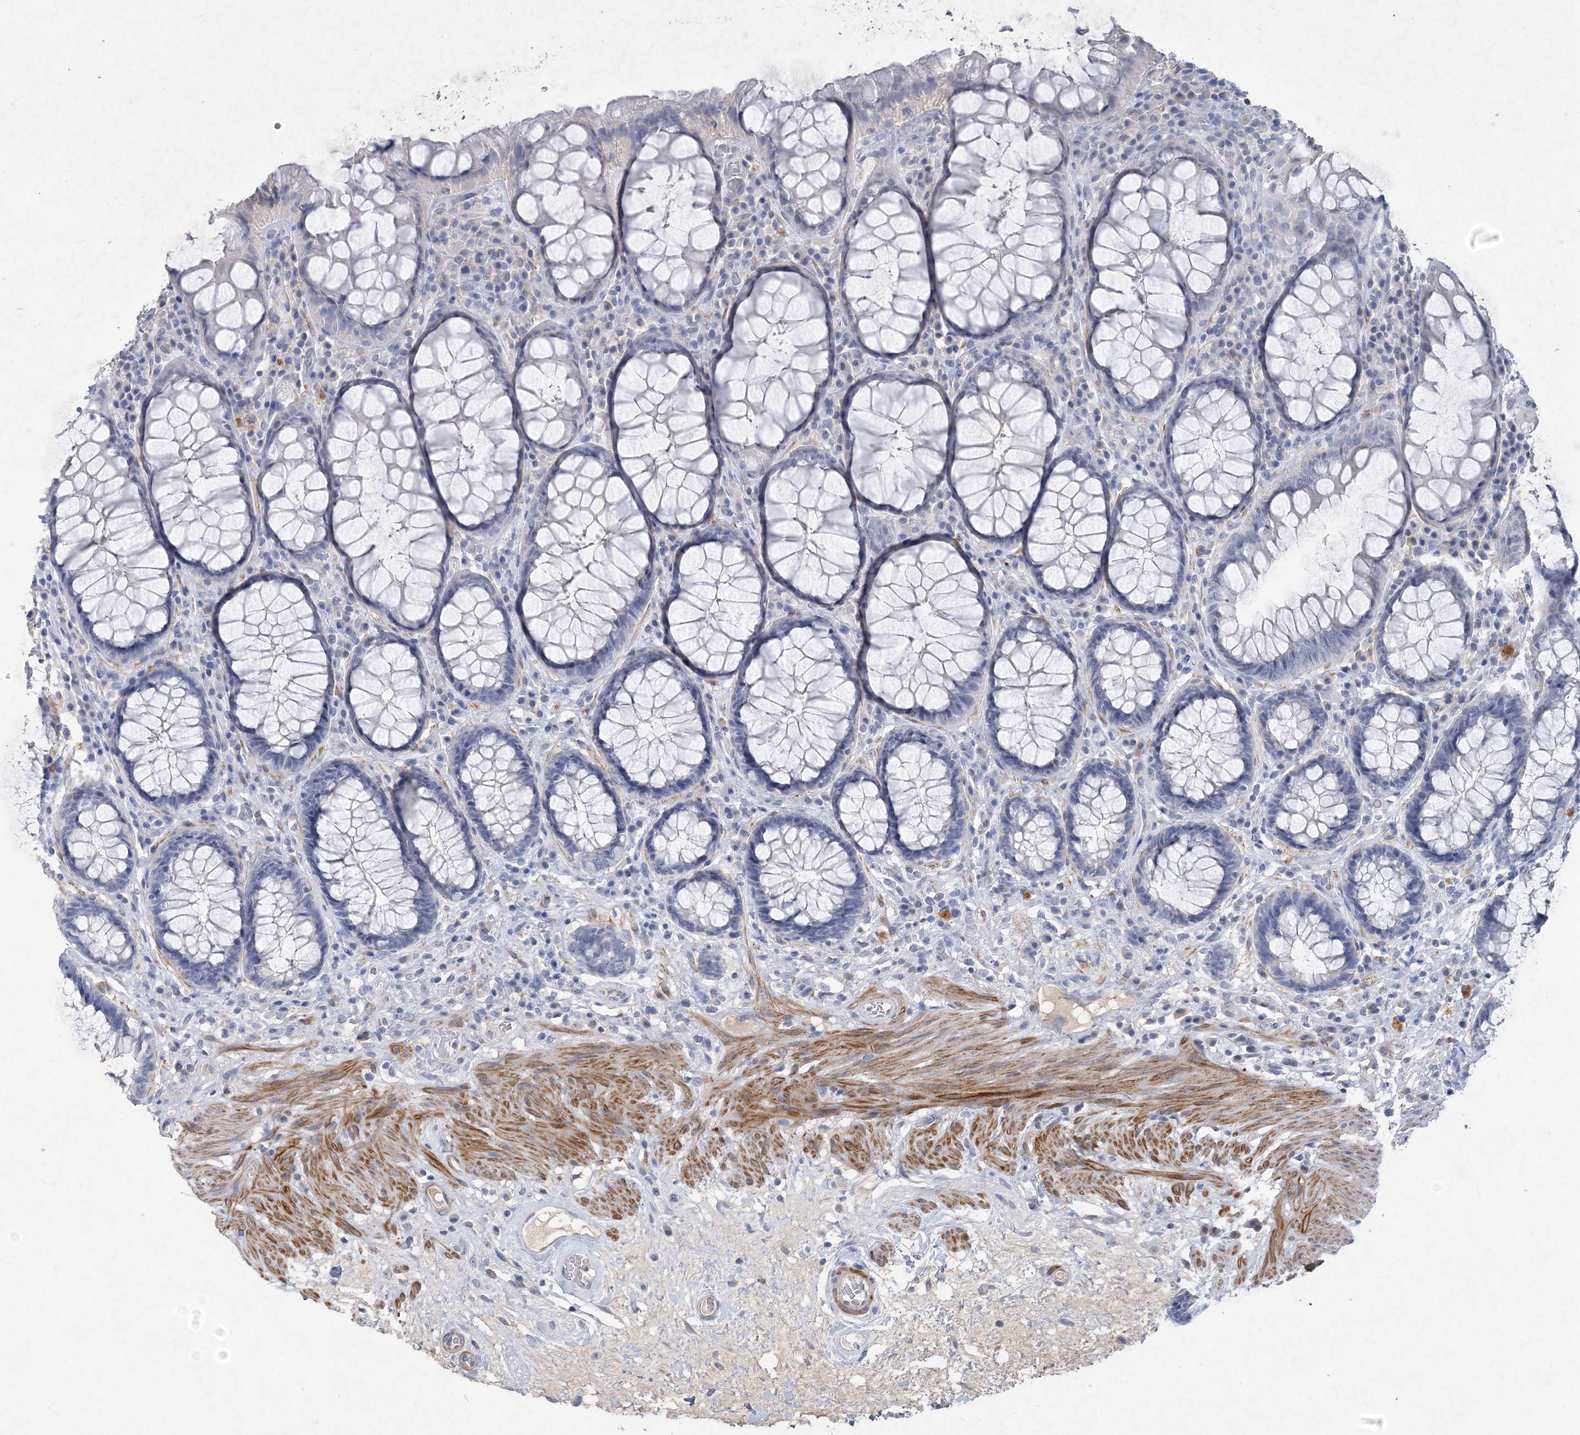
{"staining": {"intensity": "negative", "quantity": "none", "location": "none"}, "tissue": "rectum", "cell_type": "Glandular cells", "image_type": "normal", "snomed": [{"axis": "morphology", "description": "Normal tissue, NOS"}, {"axis": "topography", "description": "Rectum"}], "caption": "A micrograph of rectum stained for a protein demonstrates no brown staining in glandular cells.", "gene": "C11orf58", "patient": {"sex": "male", "age": 64}}